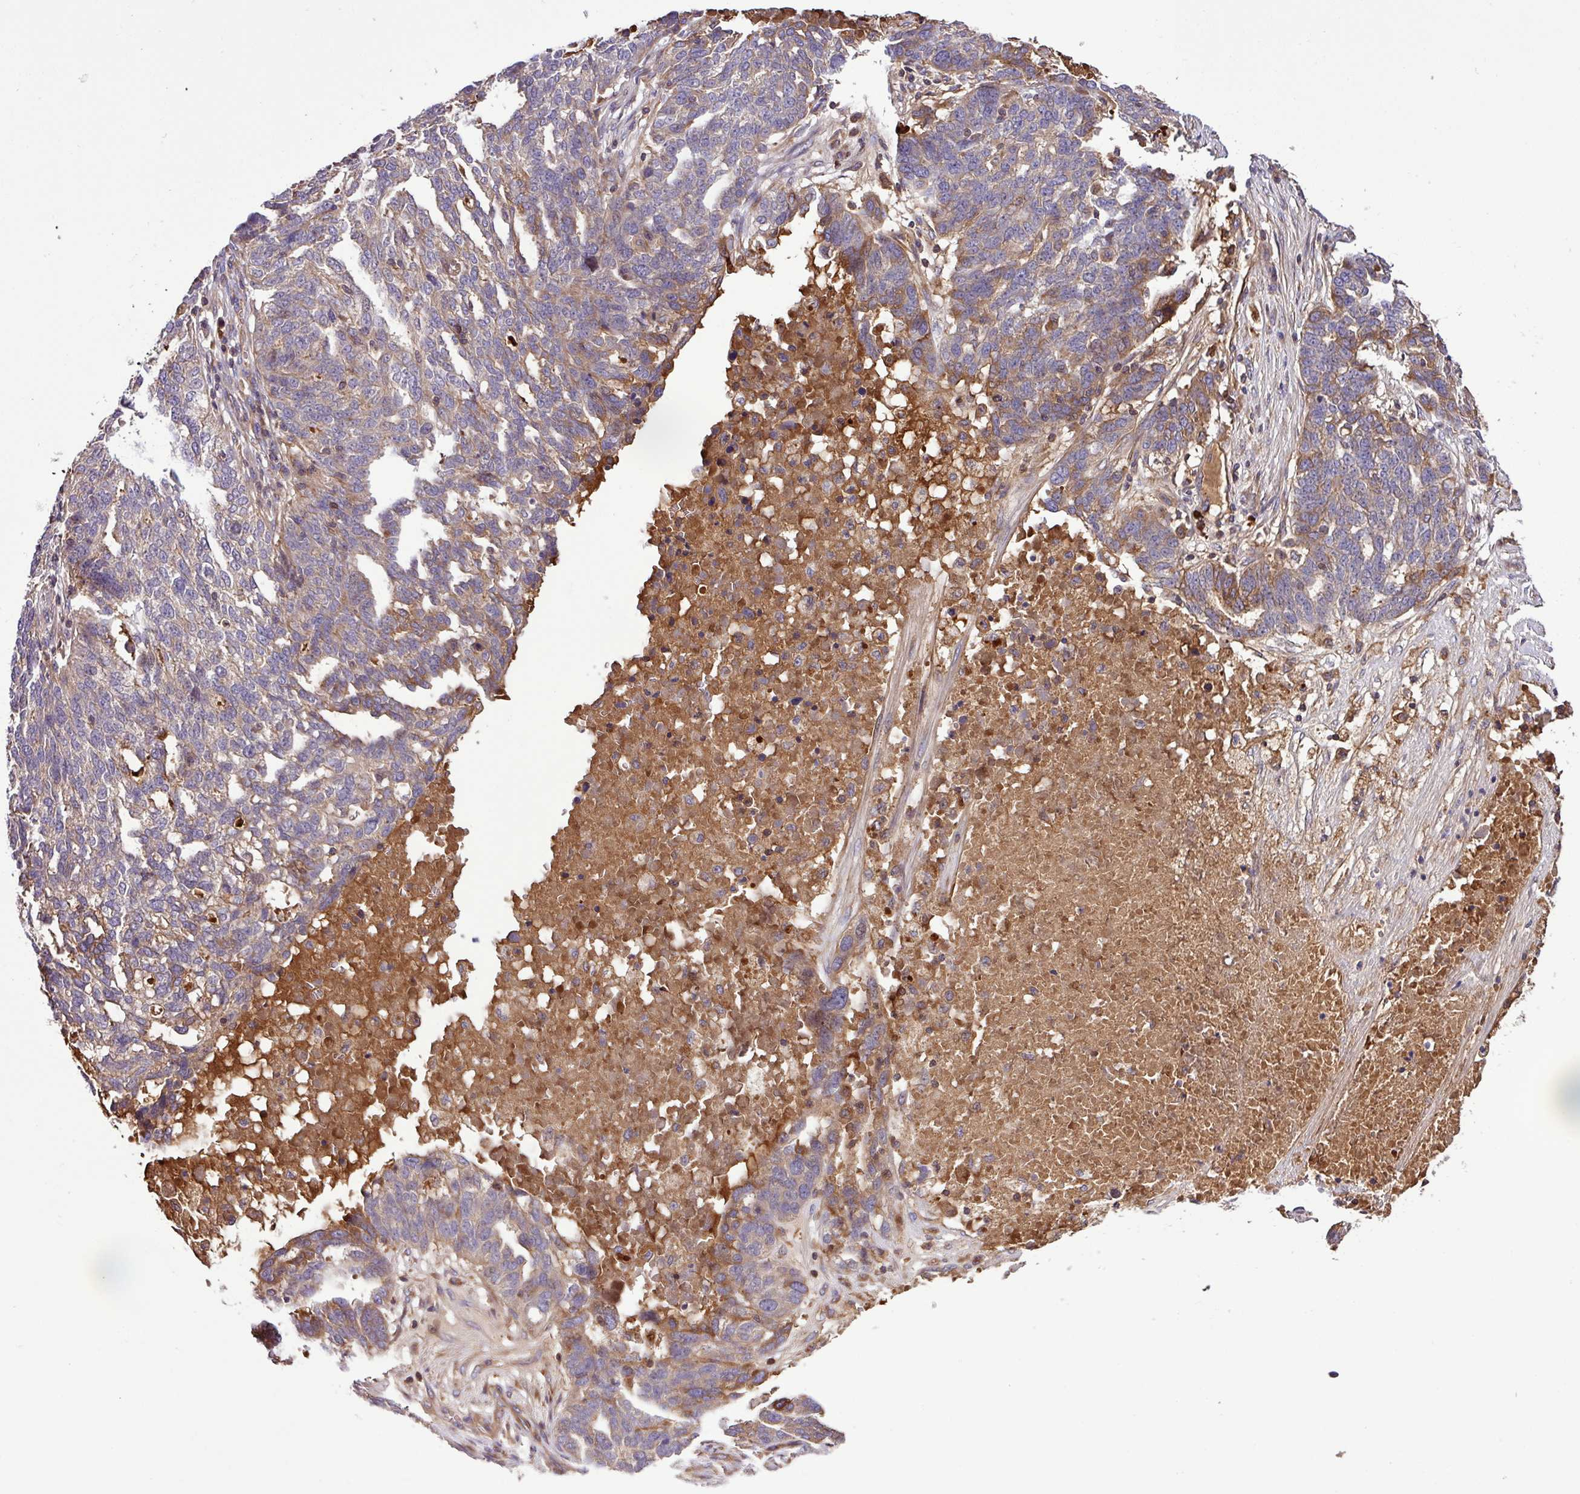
{"staining": {"intensity": "weak", "quantity": "<25%", "location": "cytoplasmic/membranous"}, "tissue": "ovarian cancer", "cell_type": "Tumor cells", "image_type": "cancer", "snomed": [{"axis": "morphology", "description": "Cystadenocarcinoma, serous, NOS"}, {"axis": "topography", "description": "Ovary"}], "caption": "Ovarian cancer (serous cystadenocarcinoma) was stained to show a protein in brown. There is no significant positivity in tumor cells.", "gene": "ZNF266", "patient": {"sex": "female", "age": 59}}